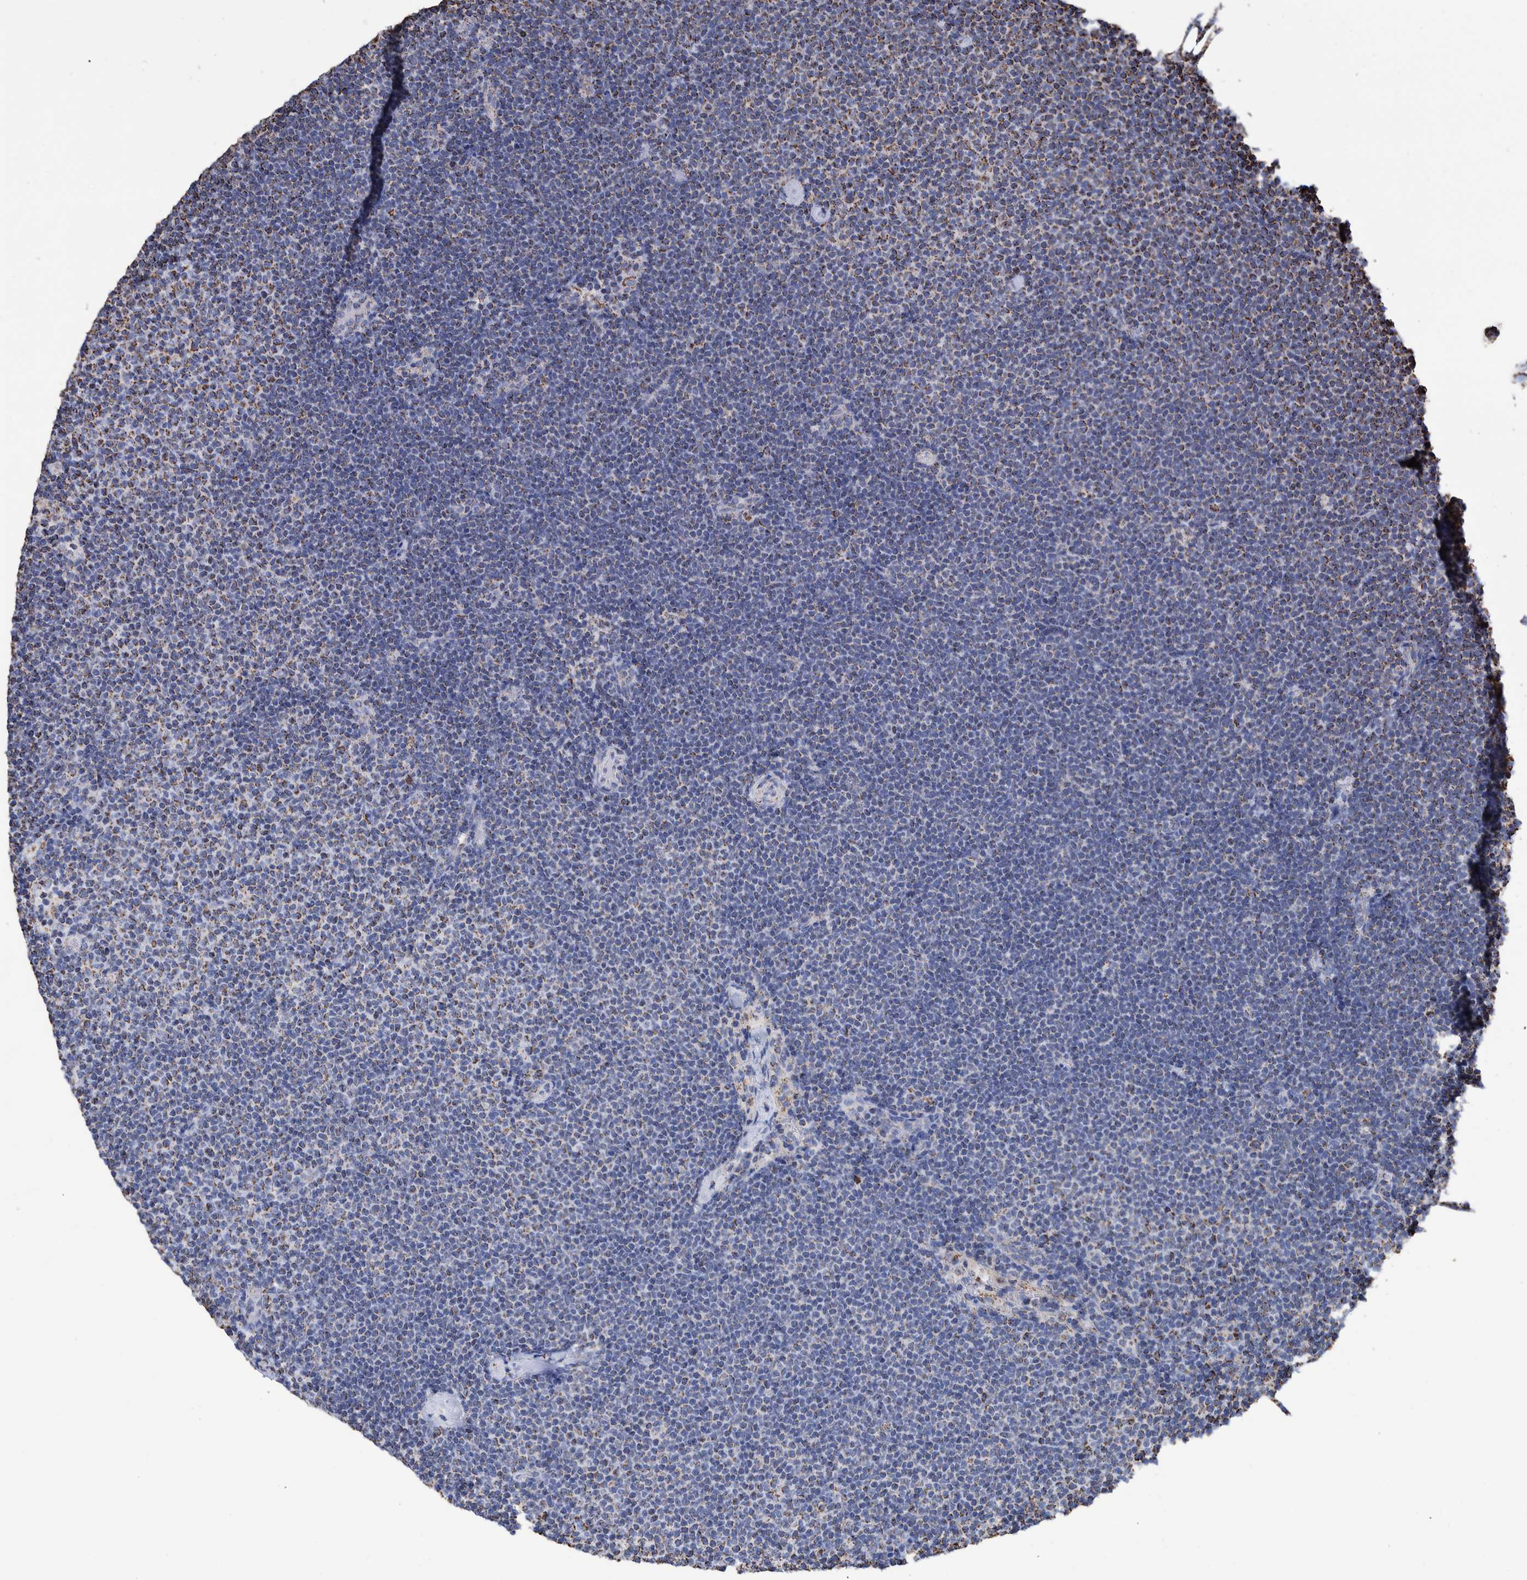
{"staining": {"intensity": "moderate", "quantity": "25%-75%", "location": "cytoplasmic/membranous"}, "tissue": "lymphoma", "cell_type": "Tumor cells", "image_type": "cancer", "snomed": [{"axis": "morphology", "description": "Malignant lymphoma, non-Hodgkin's type, Low grade"}, {"axis": "topography", "description": "Lymph node"}], "caption": "DAB (3,3'-diaminobenzidine) immunohistochemical staining of human lymphoma displays moderate cytoplasmic/membranous protein positivity in about 25%-75% of tumor cells.", "gene": "VPS26C", "patient": {"sex": "female", "age": 53}}